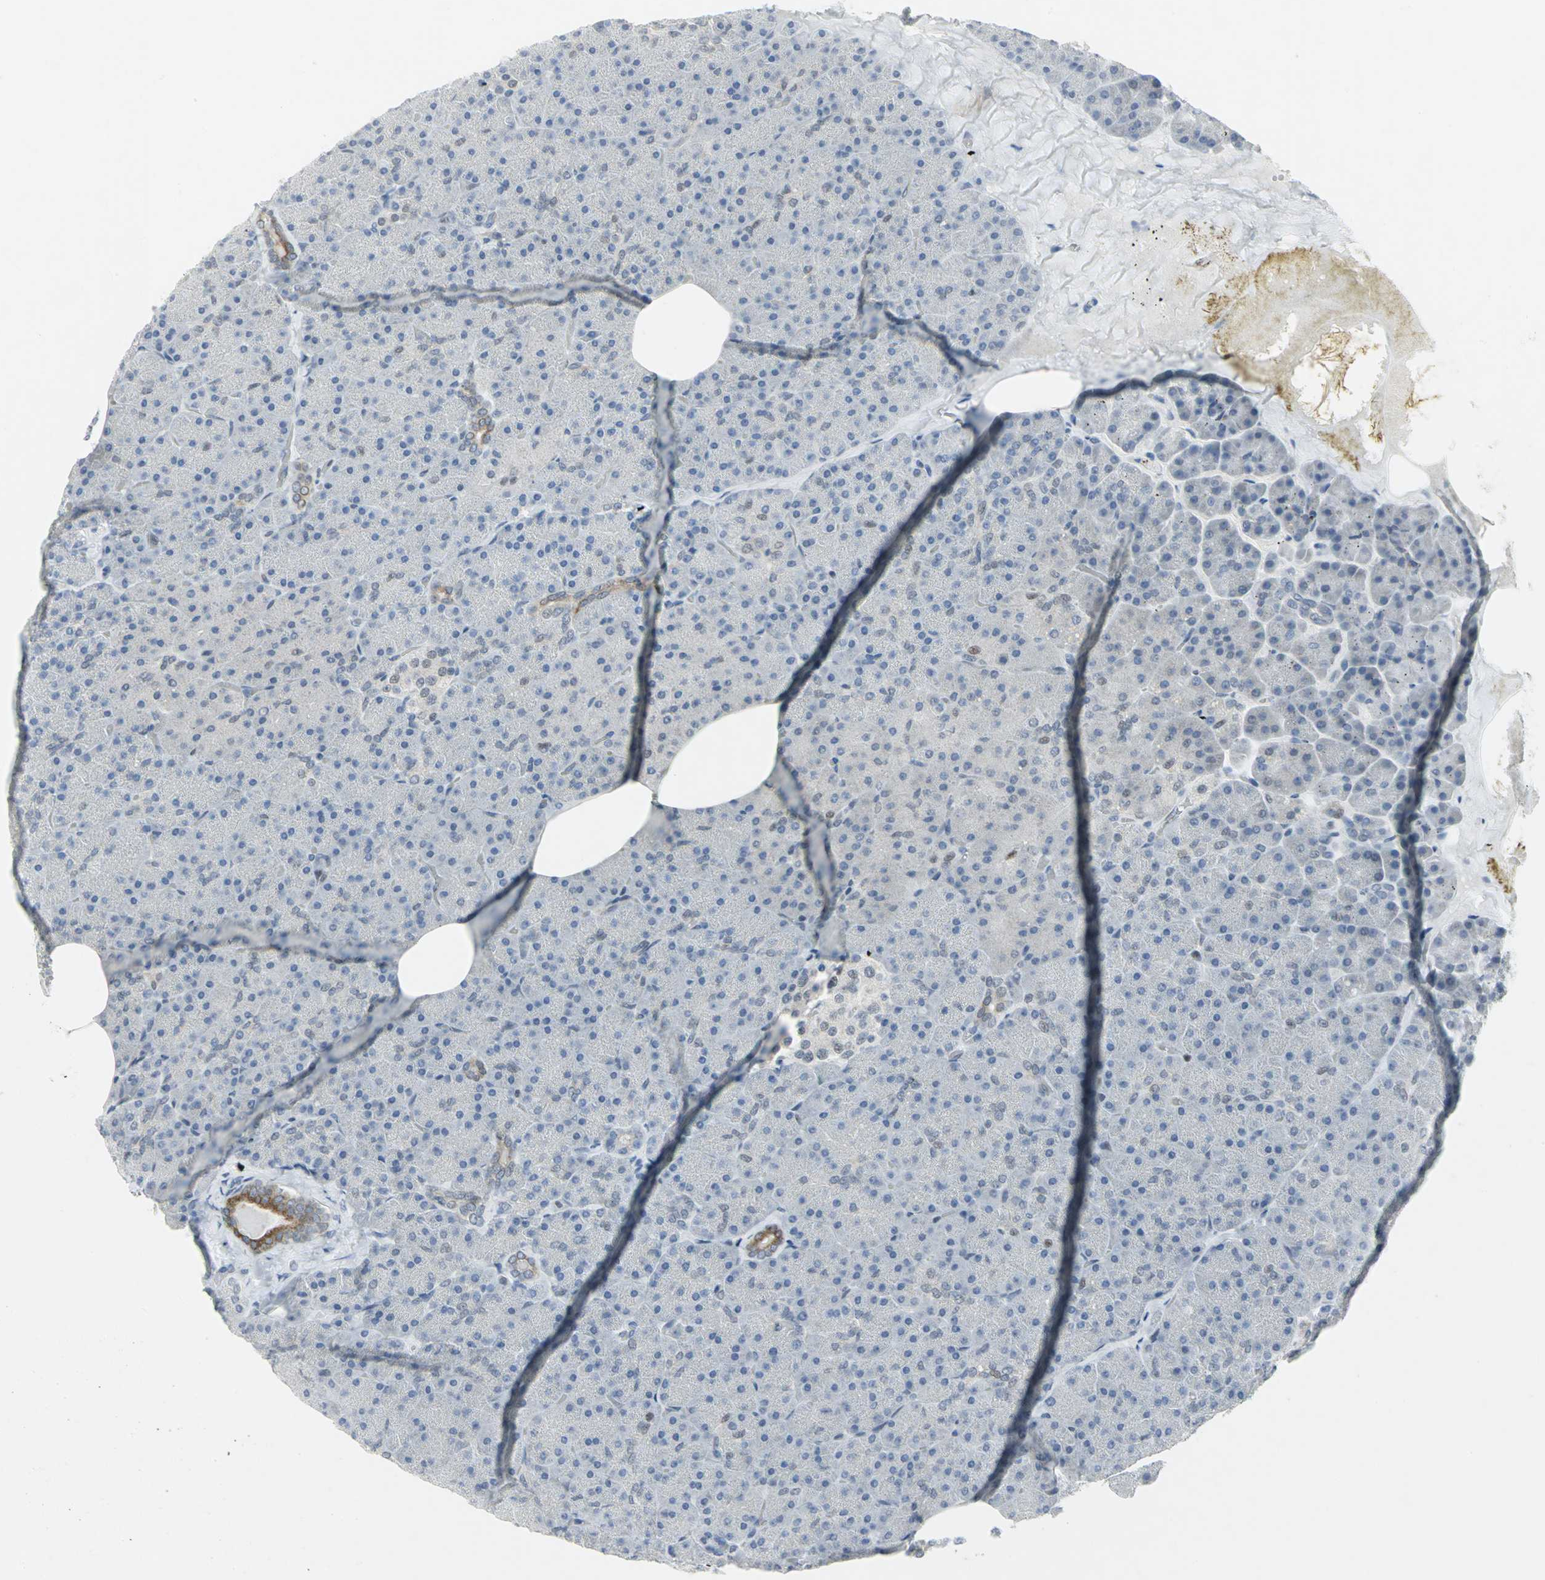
{"staining": {"intensity": "moderate", "quantity": "<25%", "location": "cytoplasmic/membranous"}, "tissue": "pancreas", "cell_type": "Exocrine glandular cells", "image_type": "normal", "snomed": [{"axis": "morphology", "description": "Normal tissue, NOS"}, {"axis": "topography", "description": "Pancreas"}], "caption": "Pancreas stained with a brown dye reveals moderate cytoplasmic/membranous positive expression in approximately <25% of exocrine glandular cells.", "gene": "RPA1", "patient": {"sex": "female", "age": 35}}